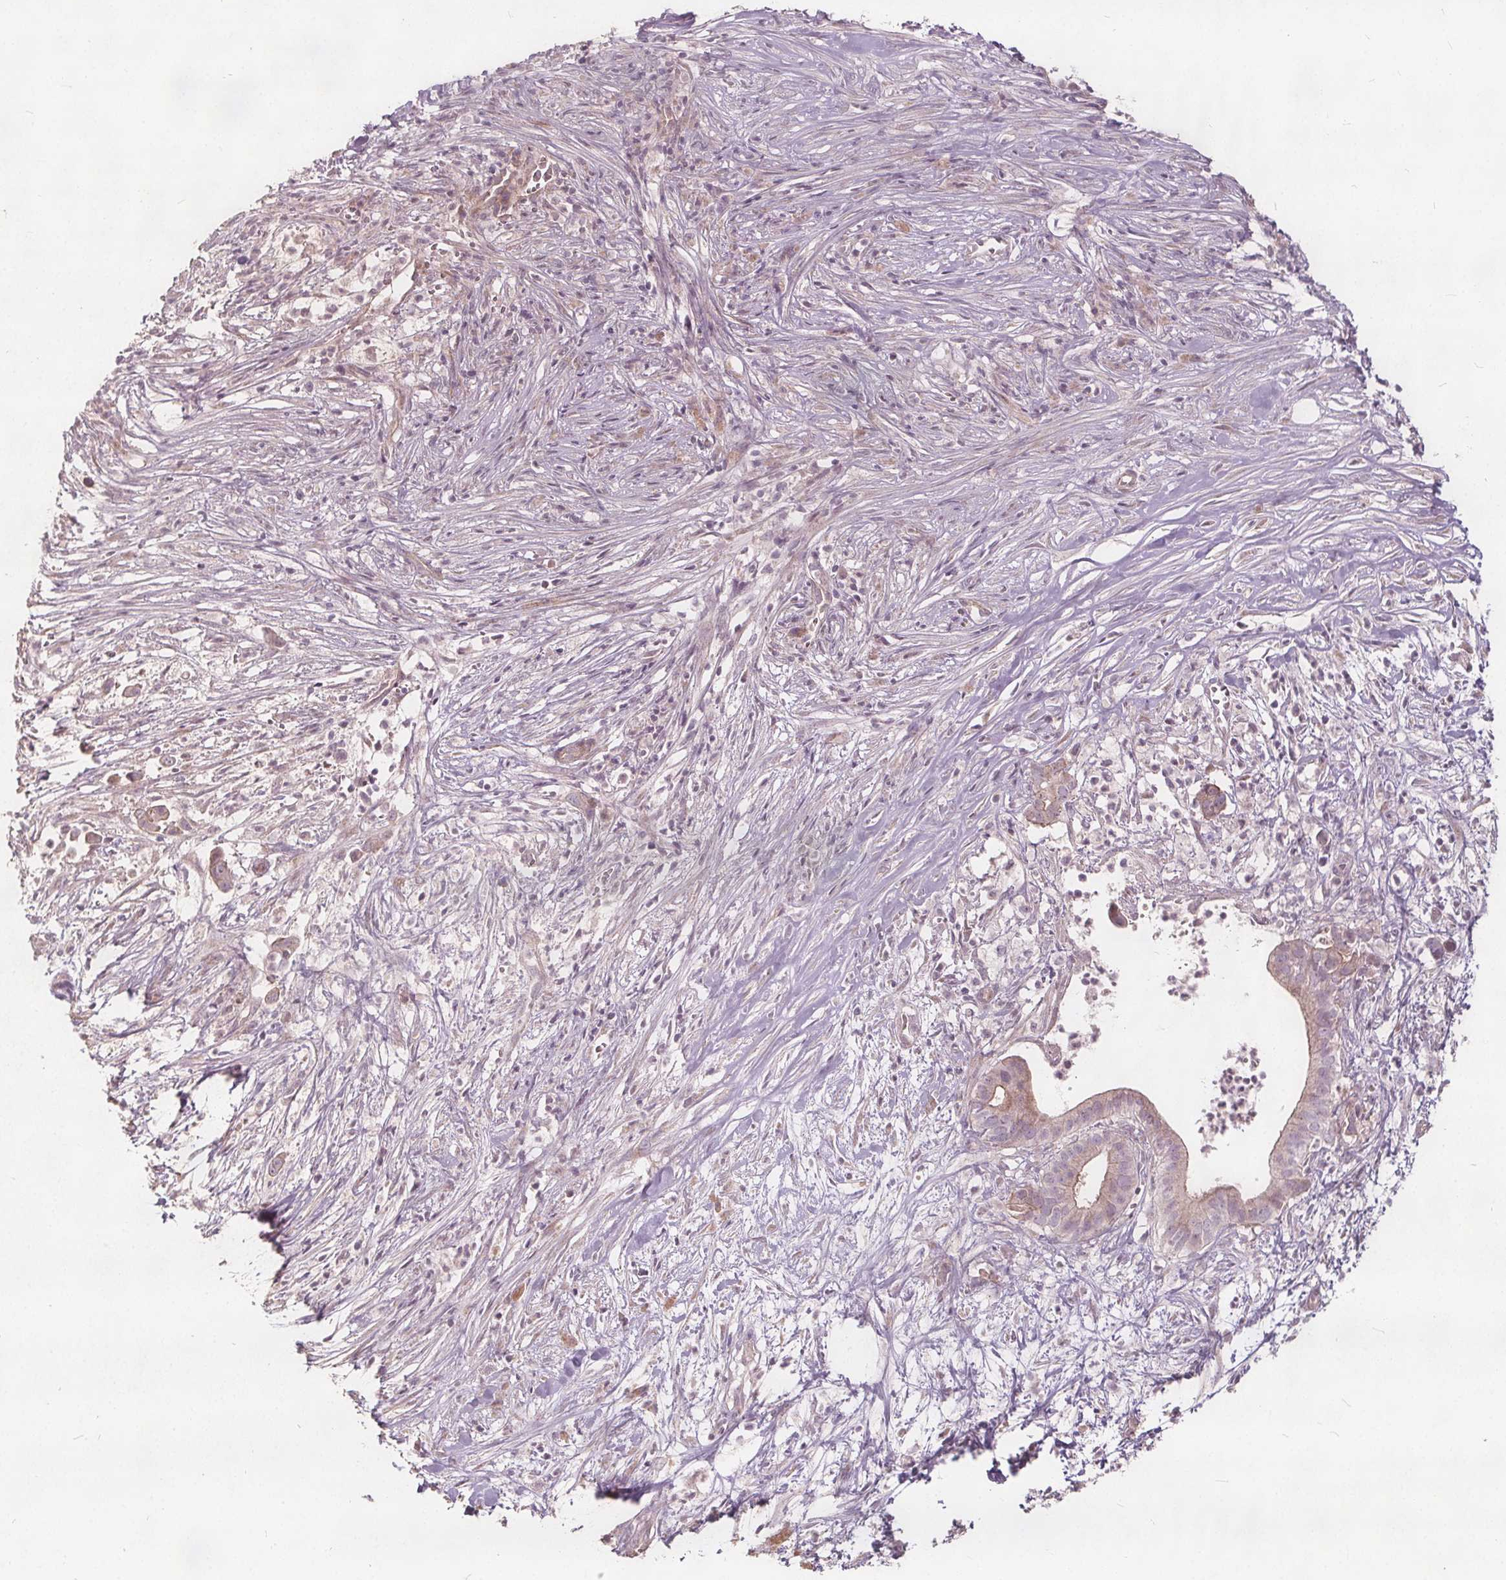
{"staining": {"intensity": "weak", "quantity": "<25%", "location": "cytoplasmic/membranous"}, "tissue": "pancreatic cancer", "cell_type": "Tumor cells", "image_type": "cancer", "snomed": [{"axis": "morphology", "description": "Adenocarcinoma, NOS"}, {"axis": "topography", "description": "Pancreas"}], "caption": "Tumor cells are negative for protein expression in human adenocarcinoma (pancreatic). (Immunohistochemistry (ihc), brightfield microscopy, high magnification).", "gene": "PTPRT", "patient": {"sex": "male", "age": 61}}